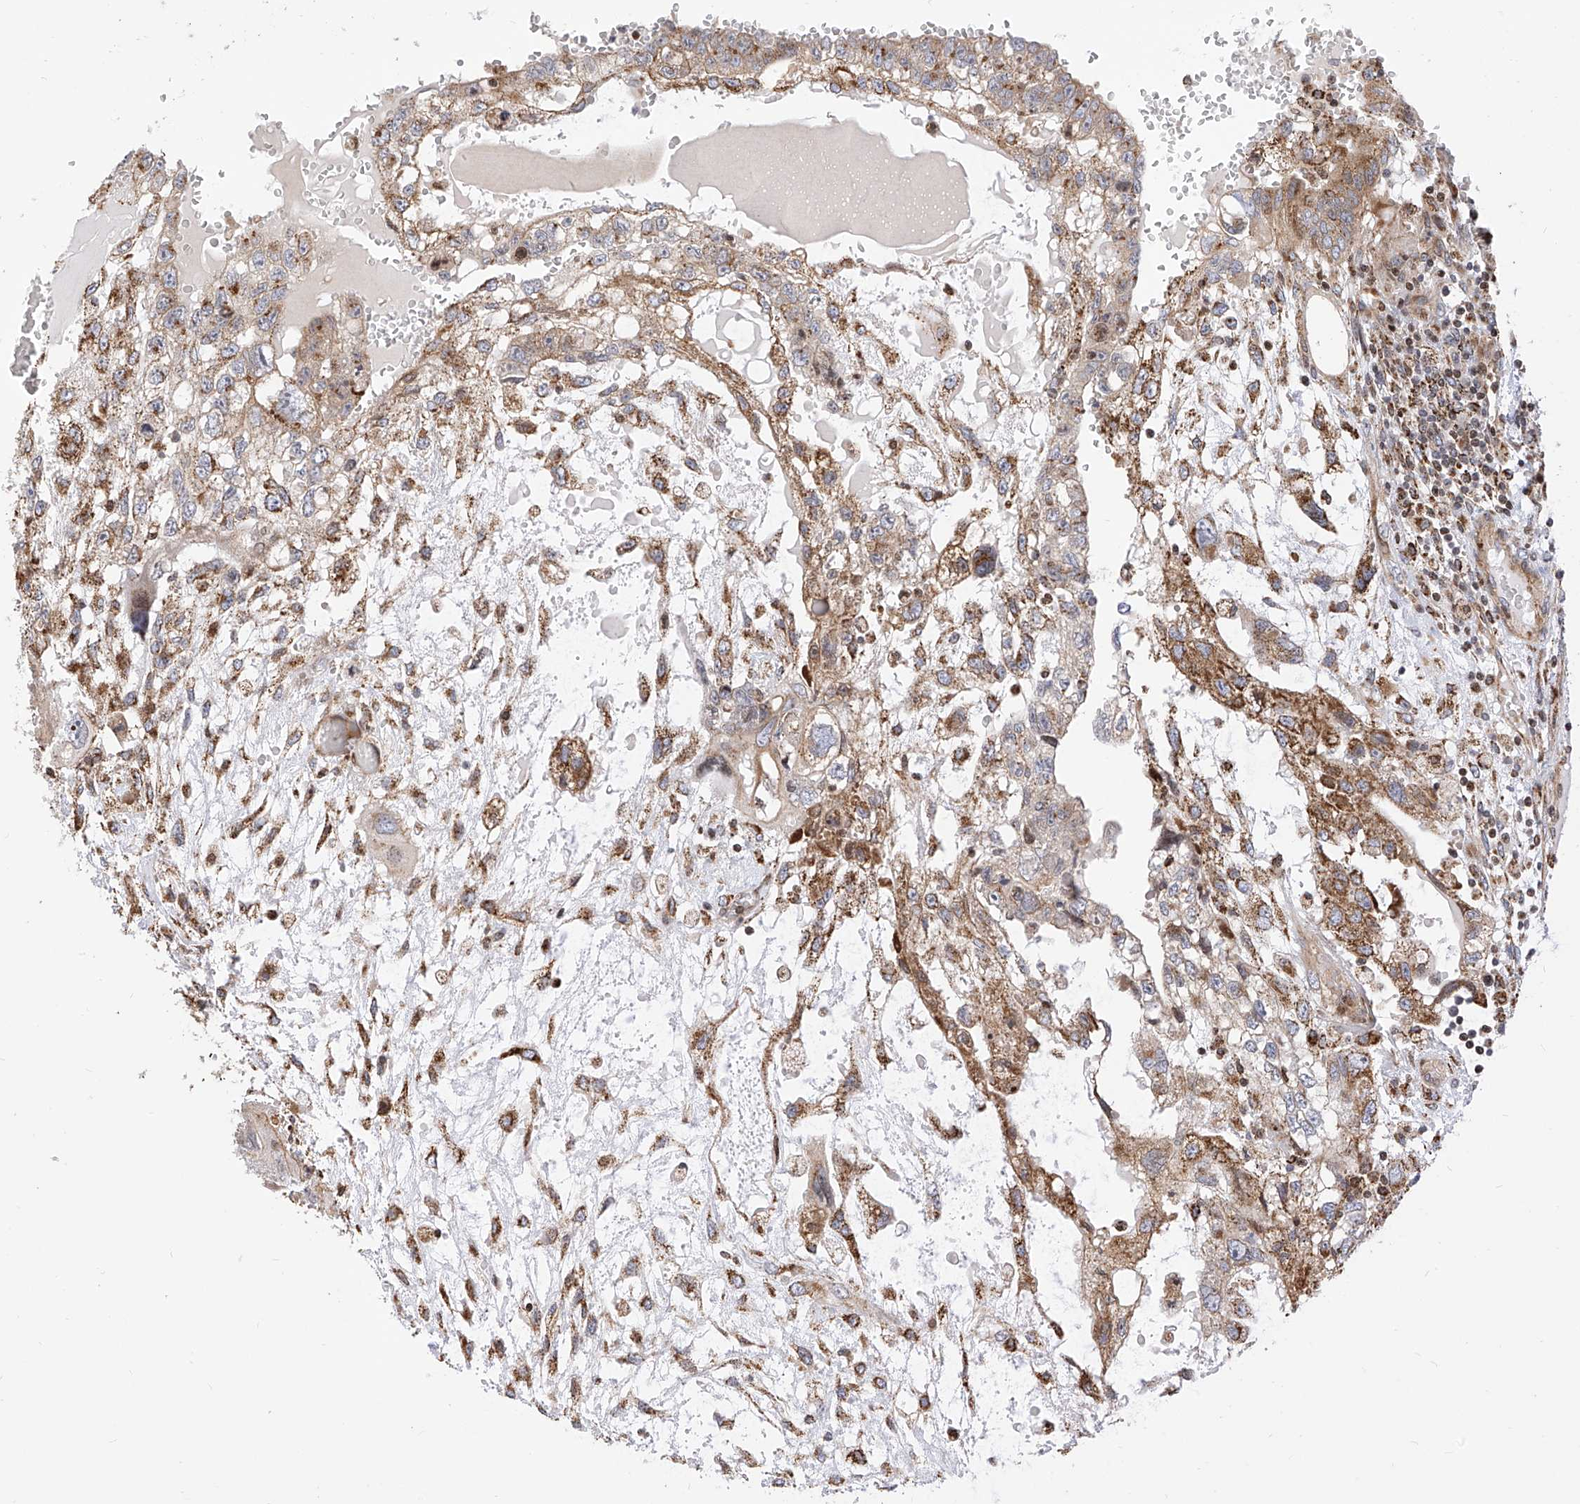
{"staining": {"intensity": "moderate", "quantity": "25%-75%", "location": "cytoplasmic/membranous"}, "tissue": "testis cancer", "cell_type": "Tumor cells", "image_type": "cancer", "snomed": [{"axis": "morphology", "description": "Carcinoma, Embryonal, NOS"}, {"axis": "topography", "description": "Testis"}], "caption": "Testis embryonal carcinoma stained with immunohistochemistry (IHC) reveals moderate cytoplasmic/membranous expression in about 25%-75% of tumor cells.", "gene": "TTLL8", "patient": {"sex": "male", "age": 36}}